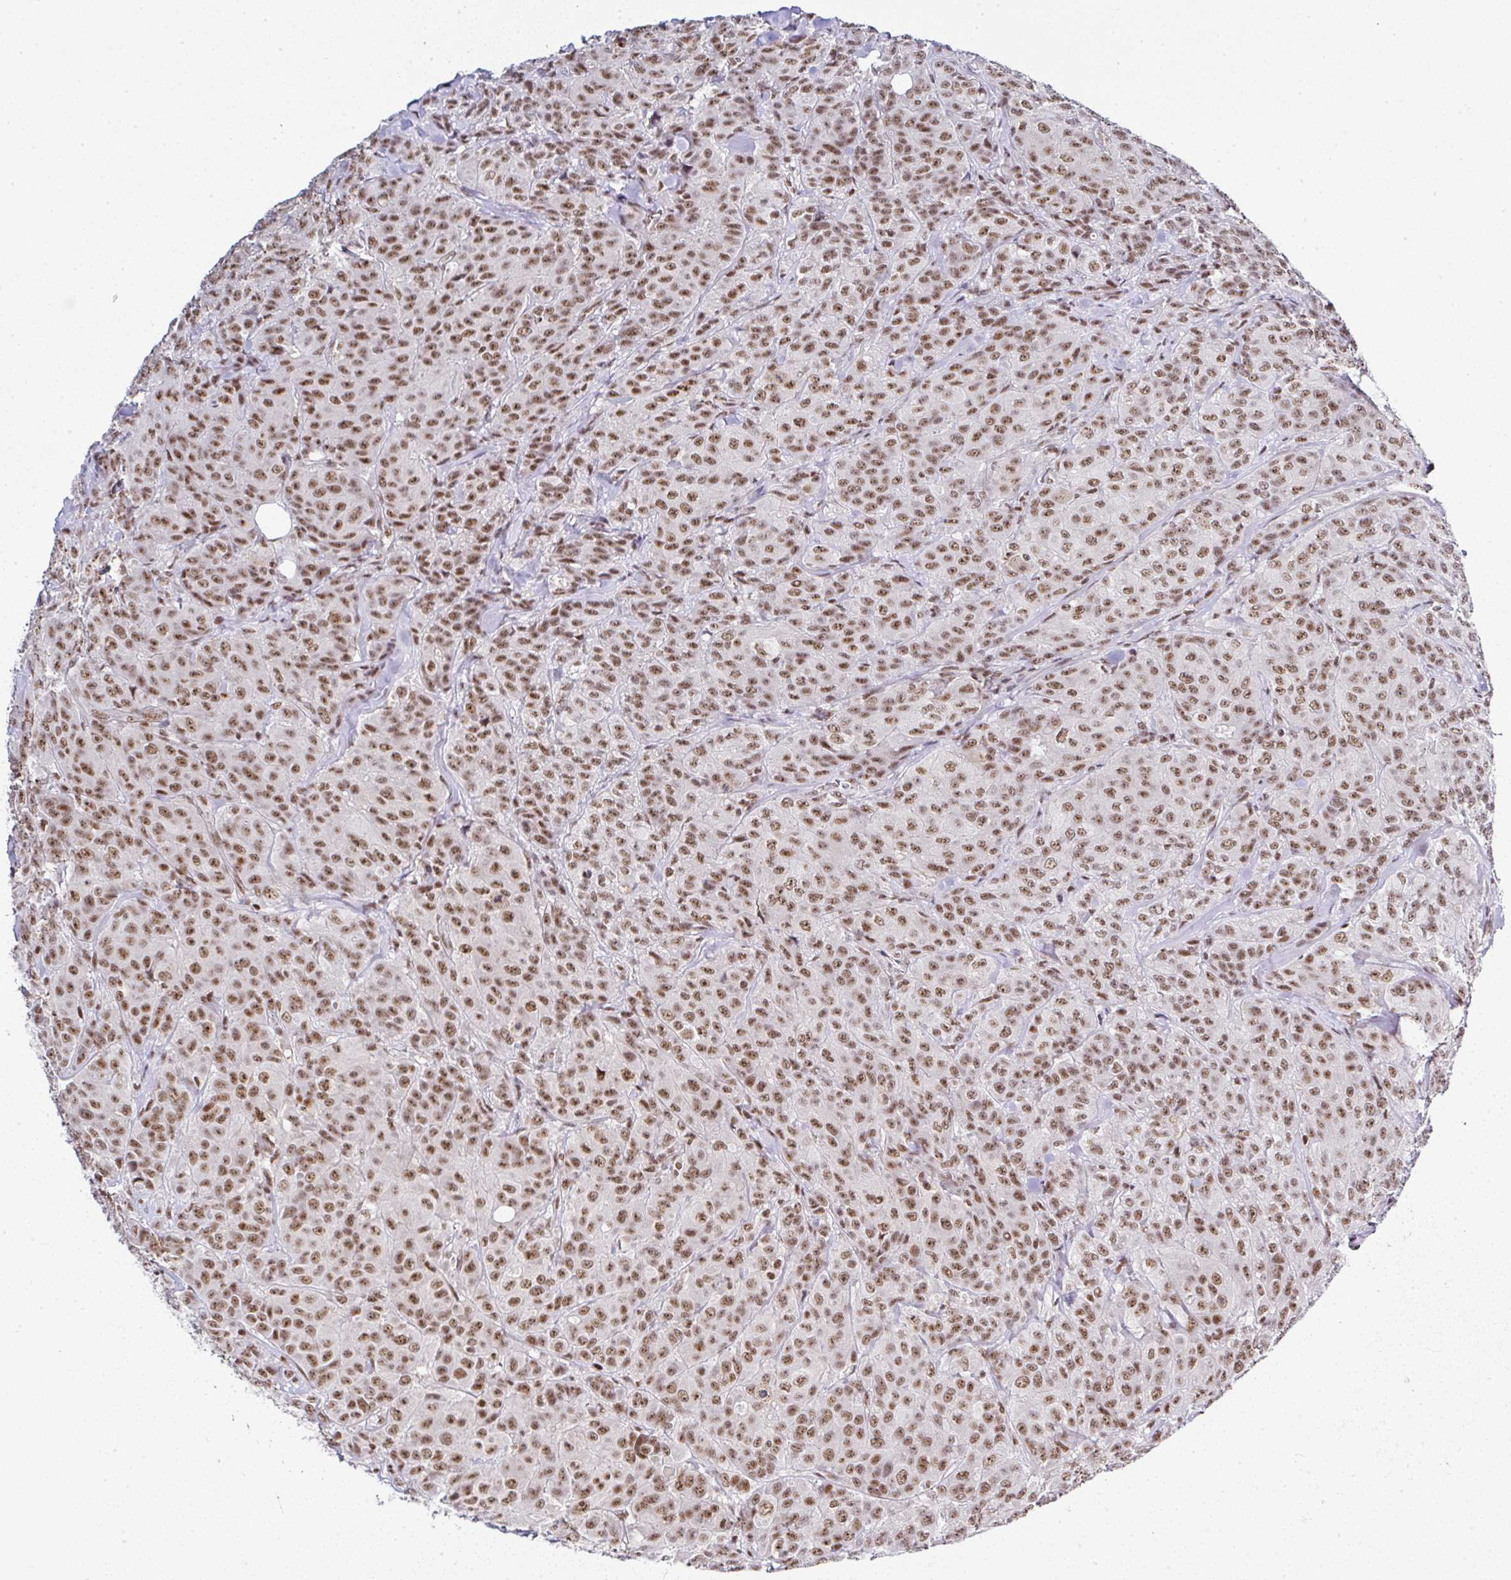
{"staining": {"intensity": "moderate", "quantity": ">75%", "location": "nuclear"}, "tissue": "breast cancer", "cell_type": "Tumor cells", "image_type": "cancer", "snomed": [{"axis": "morphology", "description": "Normal tissue, NOS"}, {"axis": "morphology", "description": "Duct carcinoma"}, {"axis": "topography", "description": "Breast"}], "caption": "A brown stain highlights moderate nuclear expression of a protein in human intraductal carcinoma (breast) tumor cells.", "gene": "PTPN2", "patient": {"sex": "female", "age": 43}}